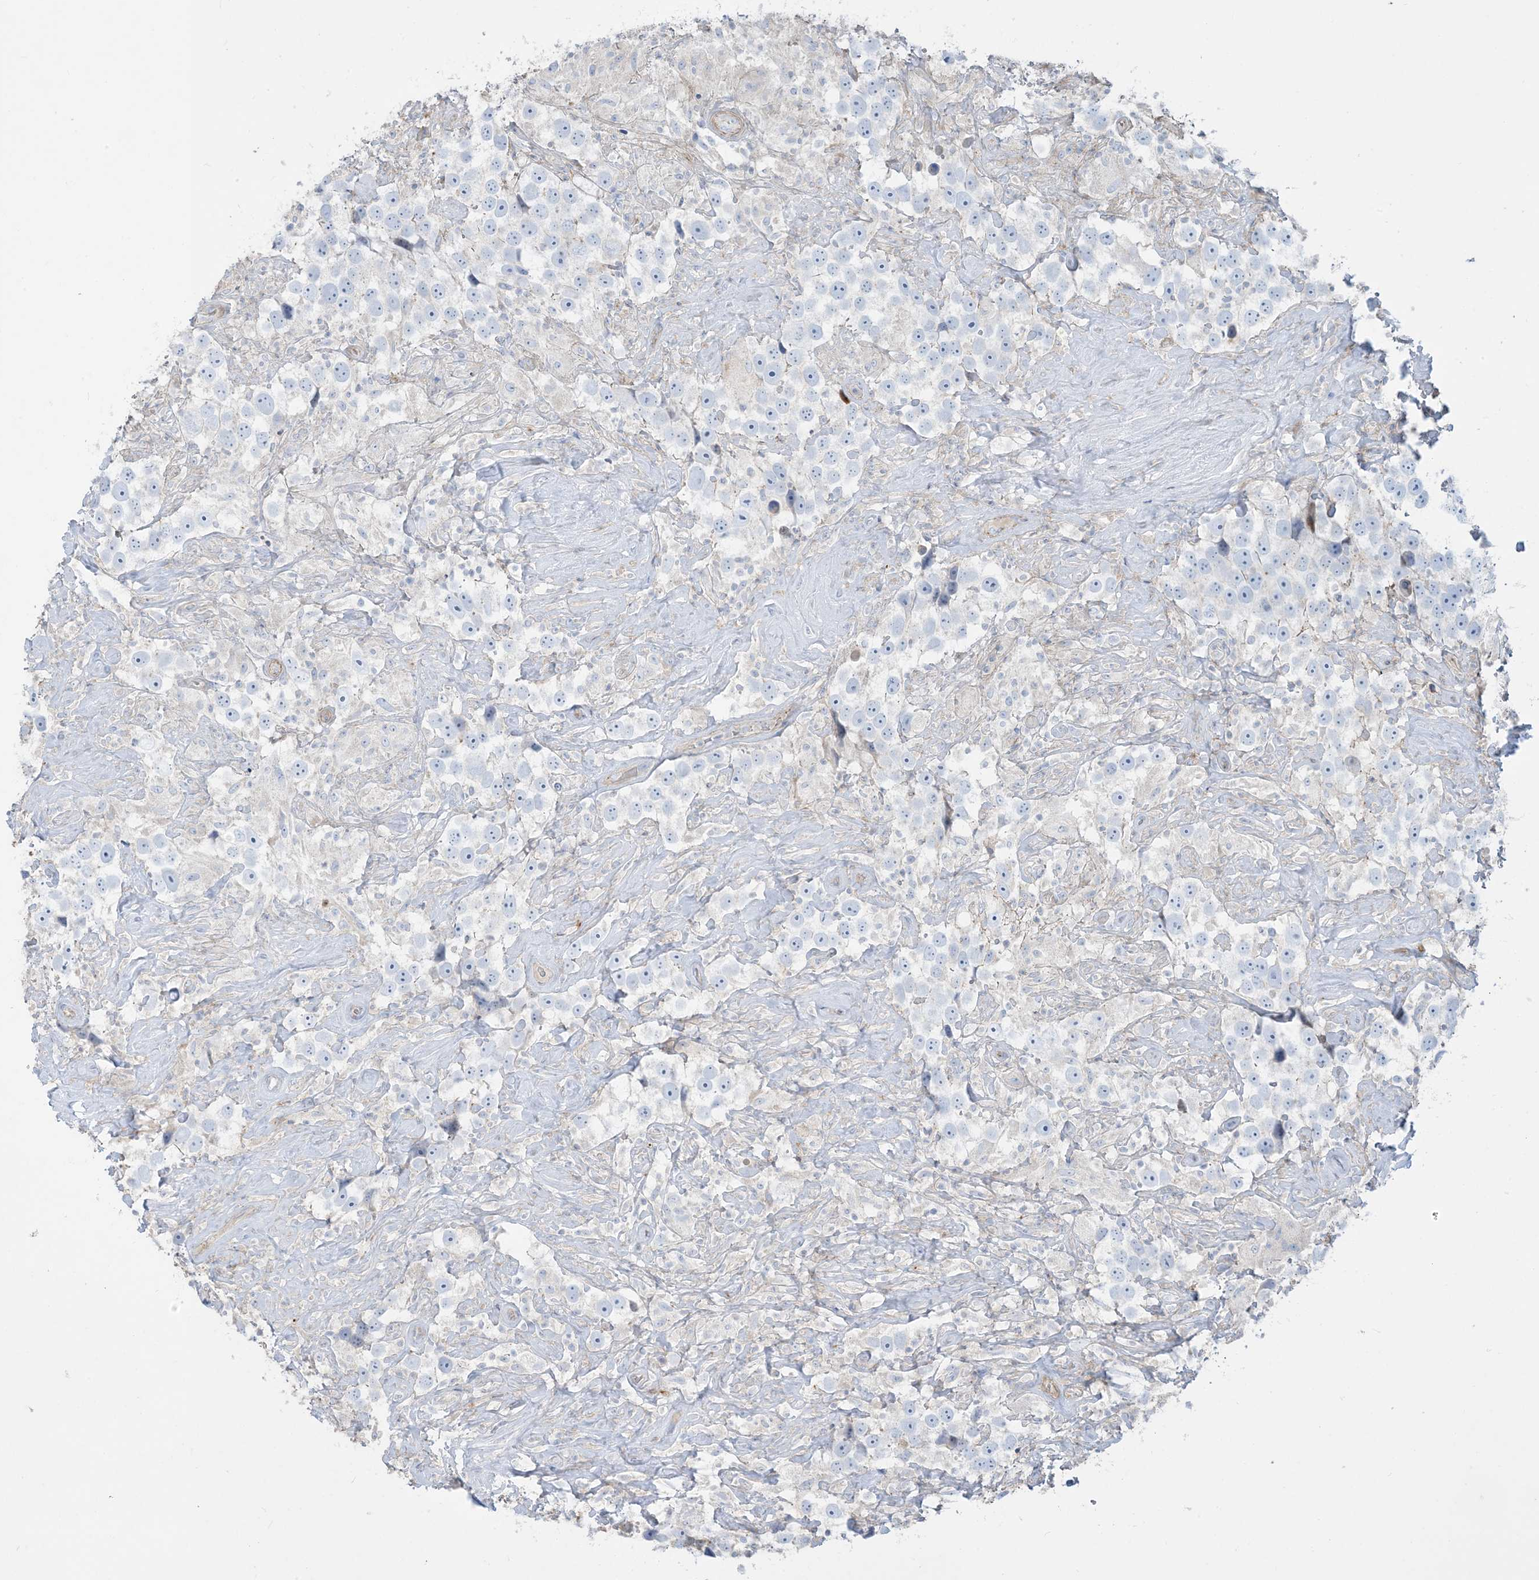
{"staining": {"intensity": "negative", "quantity": "none", "location": "none"}, "tissue": "testis cancer", "cell_type": "Tumor cells", "image_type": "cancer", "snomed": [{"axis": "morphology", "description": "Seminoma, NOS"}, {"axis": "topography", "description": "Testis"}], "caption": "This is an immunohistochemistry (IHC) photomicrograph of human testis cancer (seminoma). There is no positivity in tumor cells.", "gene": "GTF3C2", "patient": {"sex": "male", "age": 49}}